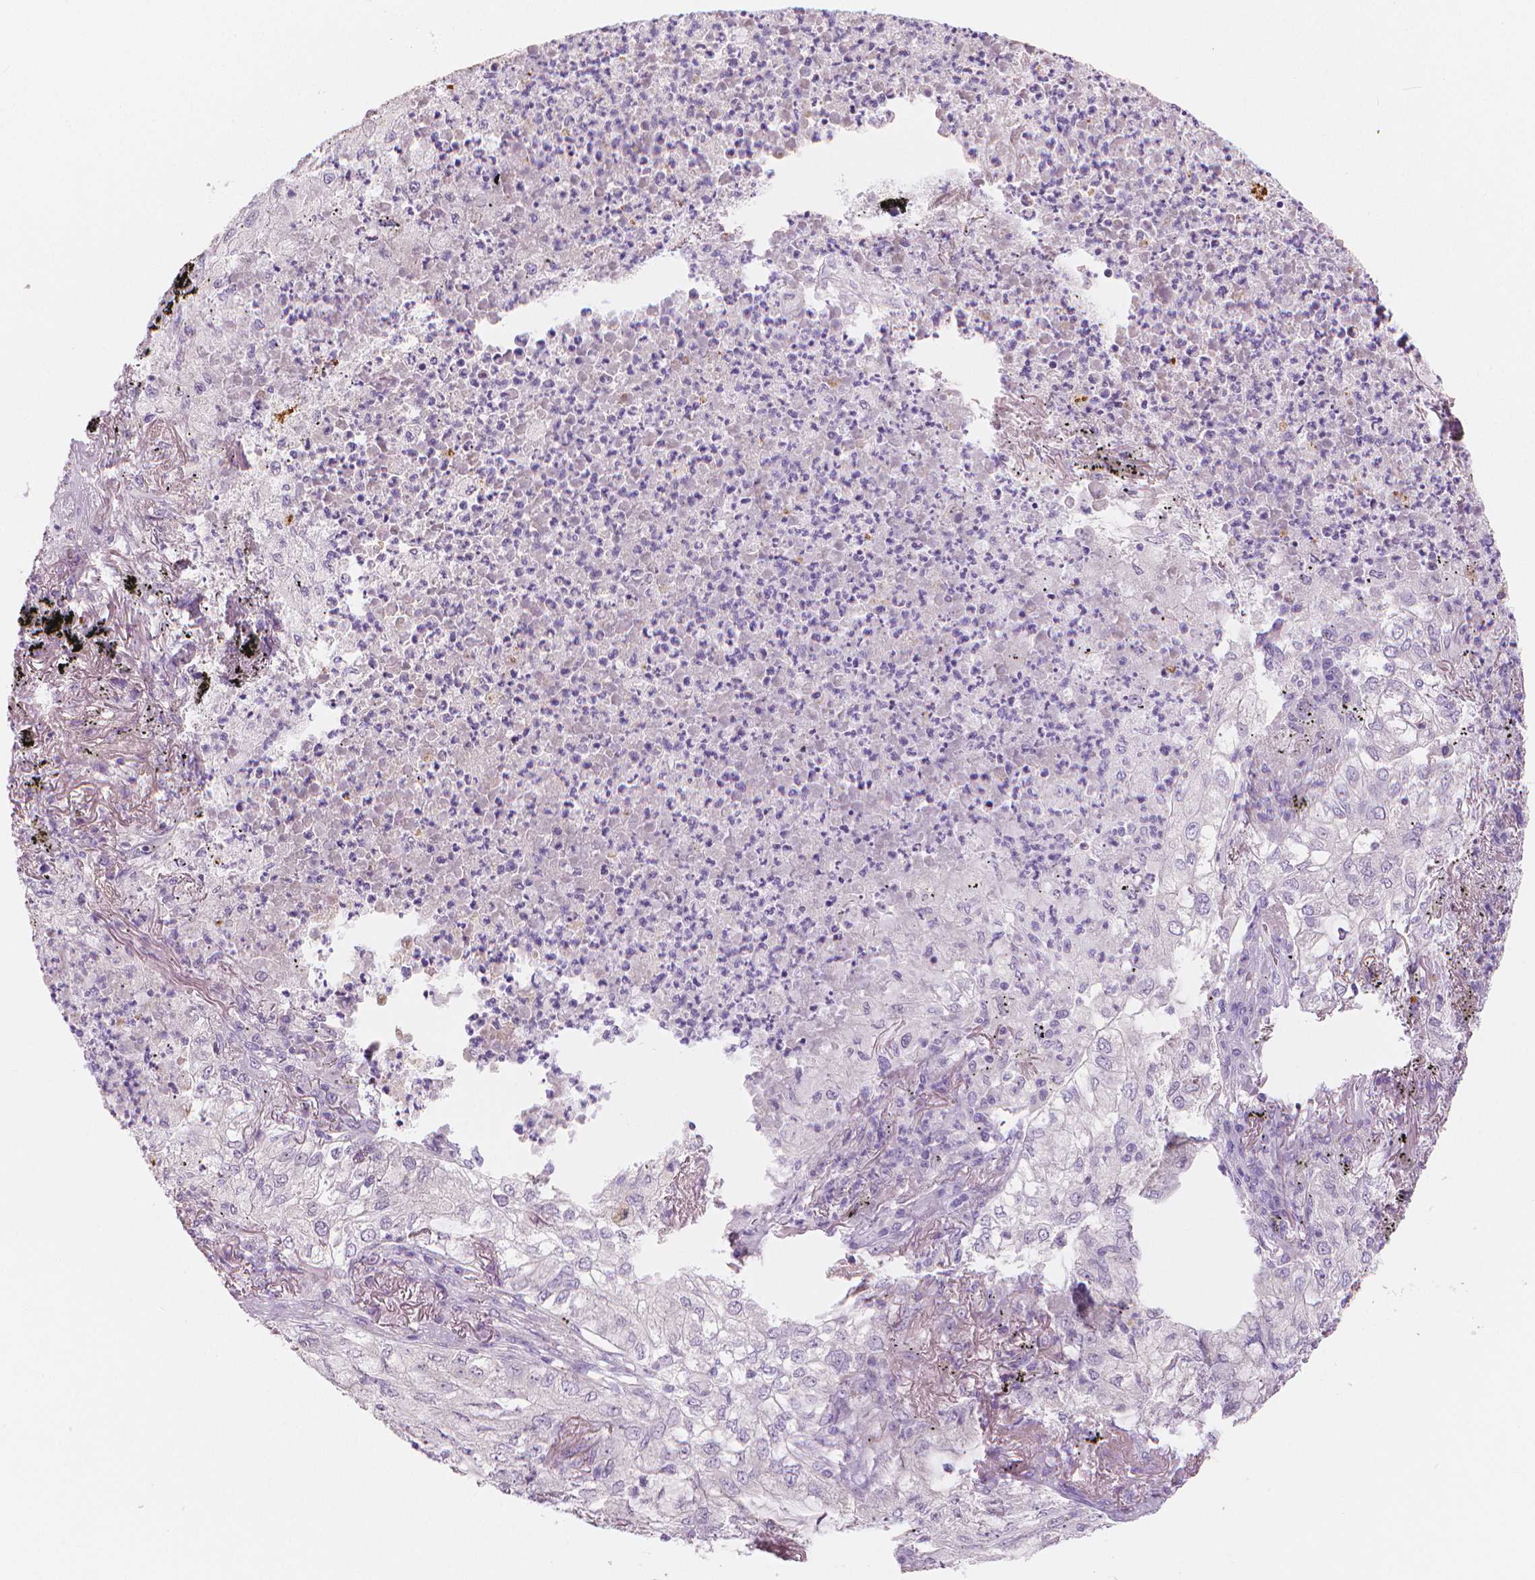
{"staining": {"intensity": "negative", "quantity": "none", "location": "none"}, "tissue": "lung cancer", "cell_type": "Tumor cells", "image_type": "cancer", "snomed": [{"axis": "morphology", "description": "Adenocarcinoma, NOS"}, {"axis": "topography", "description": "Lung"}], "caption": "Tumor cells show no significant expression in lung cancer. (DAB immunohistochemistry (IHC) visualized using brightfield microscopy, high magnification).", "gene": "APOA4", "patient": {"sex": "female", "age": 73}}